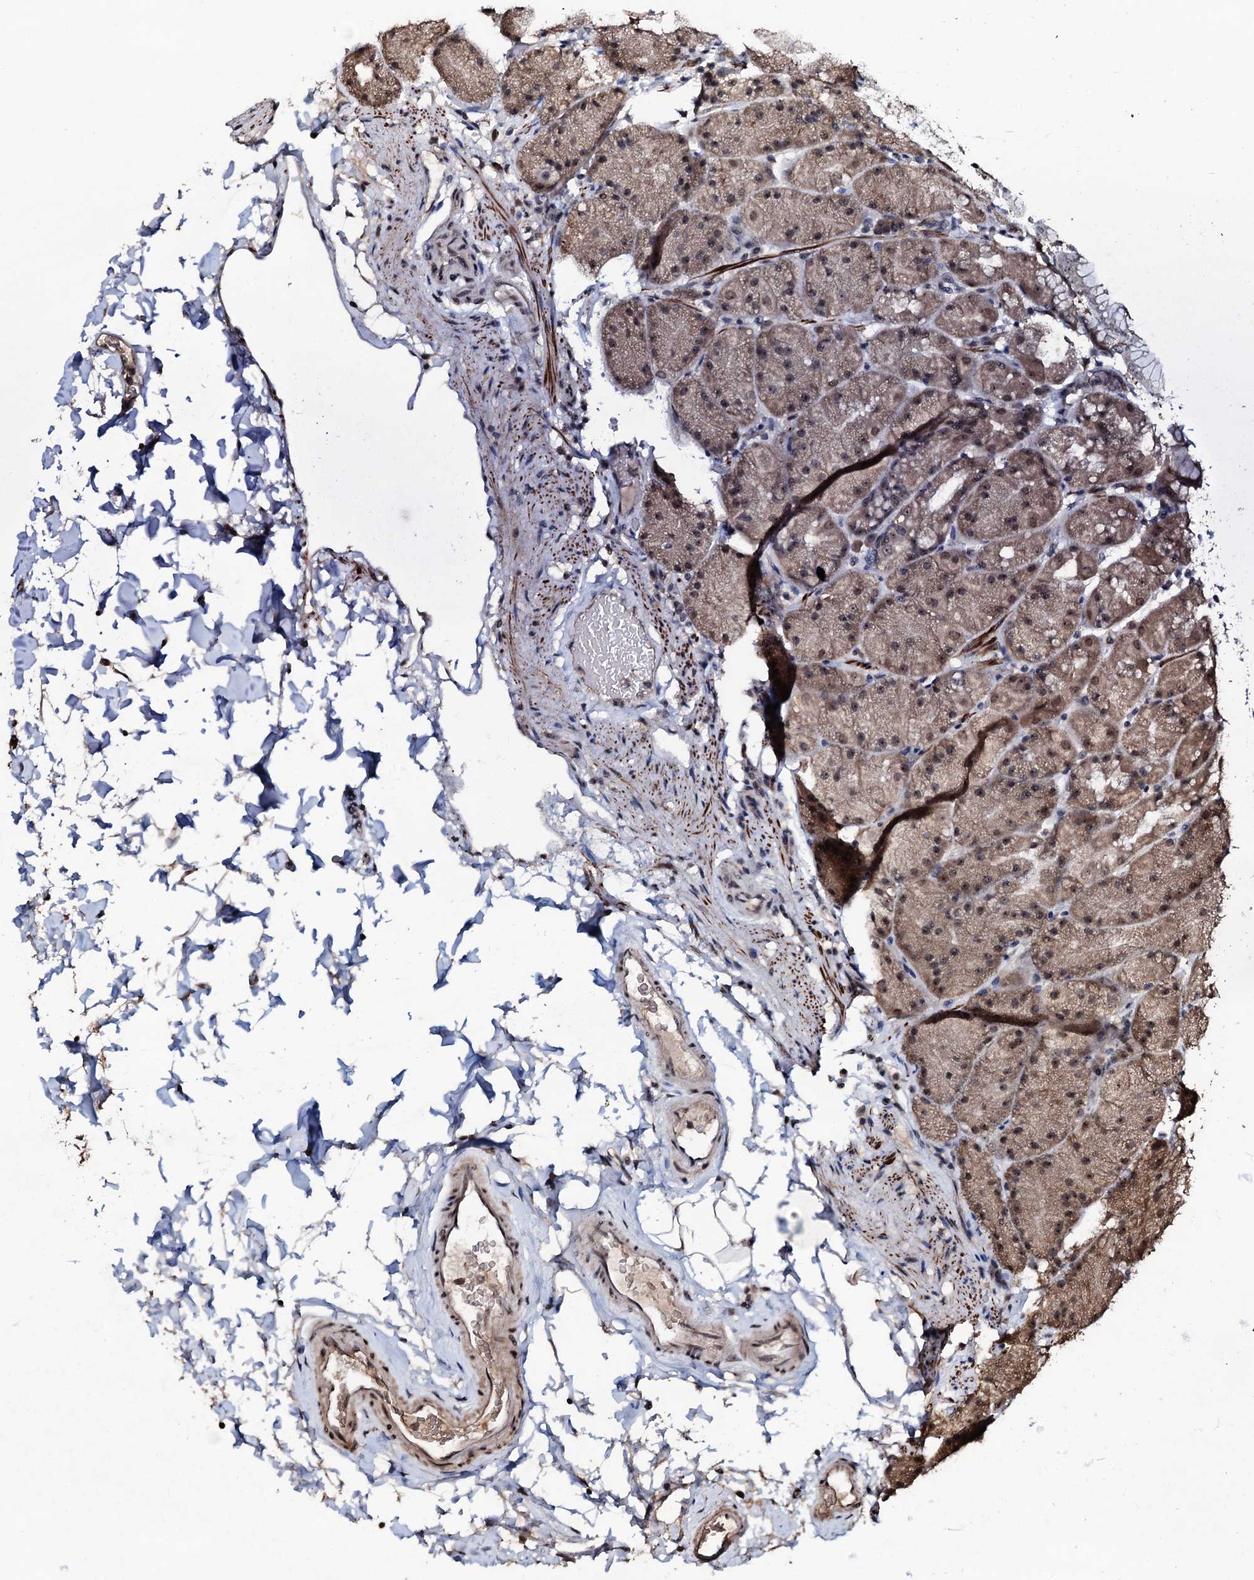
{"staining": {"intensity": "moderate", "quantity": ">75%", "location": "cytoplasmic/membranous,nuclear"}, "tissue": "stomach", "cell_type": "Glandular cells", "image_type": "normal", "snomed": [{"axis": "morphology", "description": "Normal tissue, NOS"}, {"axis": "topography", "description": "Stomach, upper"}, {"axis": "topography", "description": "Stomach, lower"}], "caption": "Immunohistochemical staining of benign stomach displays medium levels of moderate cytoplasmic/membranous,nuclear positivity in about >75% of glandular cells. Immunohistochemistry (ihc) stains the protein in brown and the nuclei are stained blue.", "gene": "SUPT7L", "patient": {"sex": "male", "age": 67}}